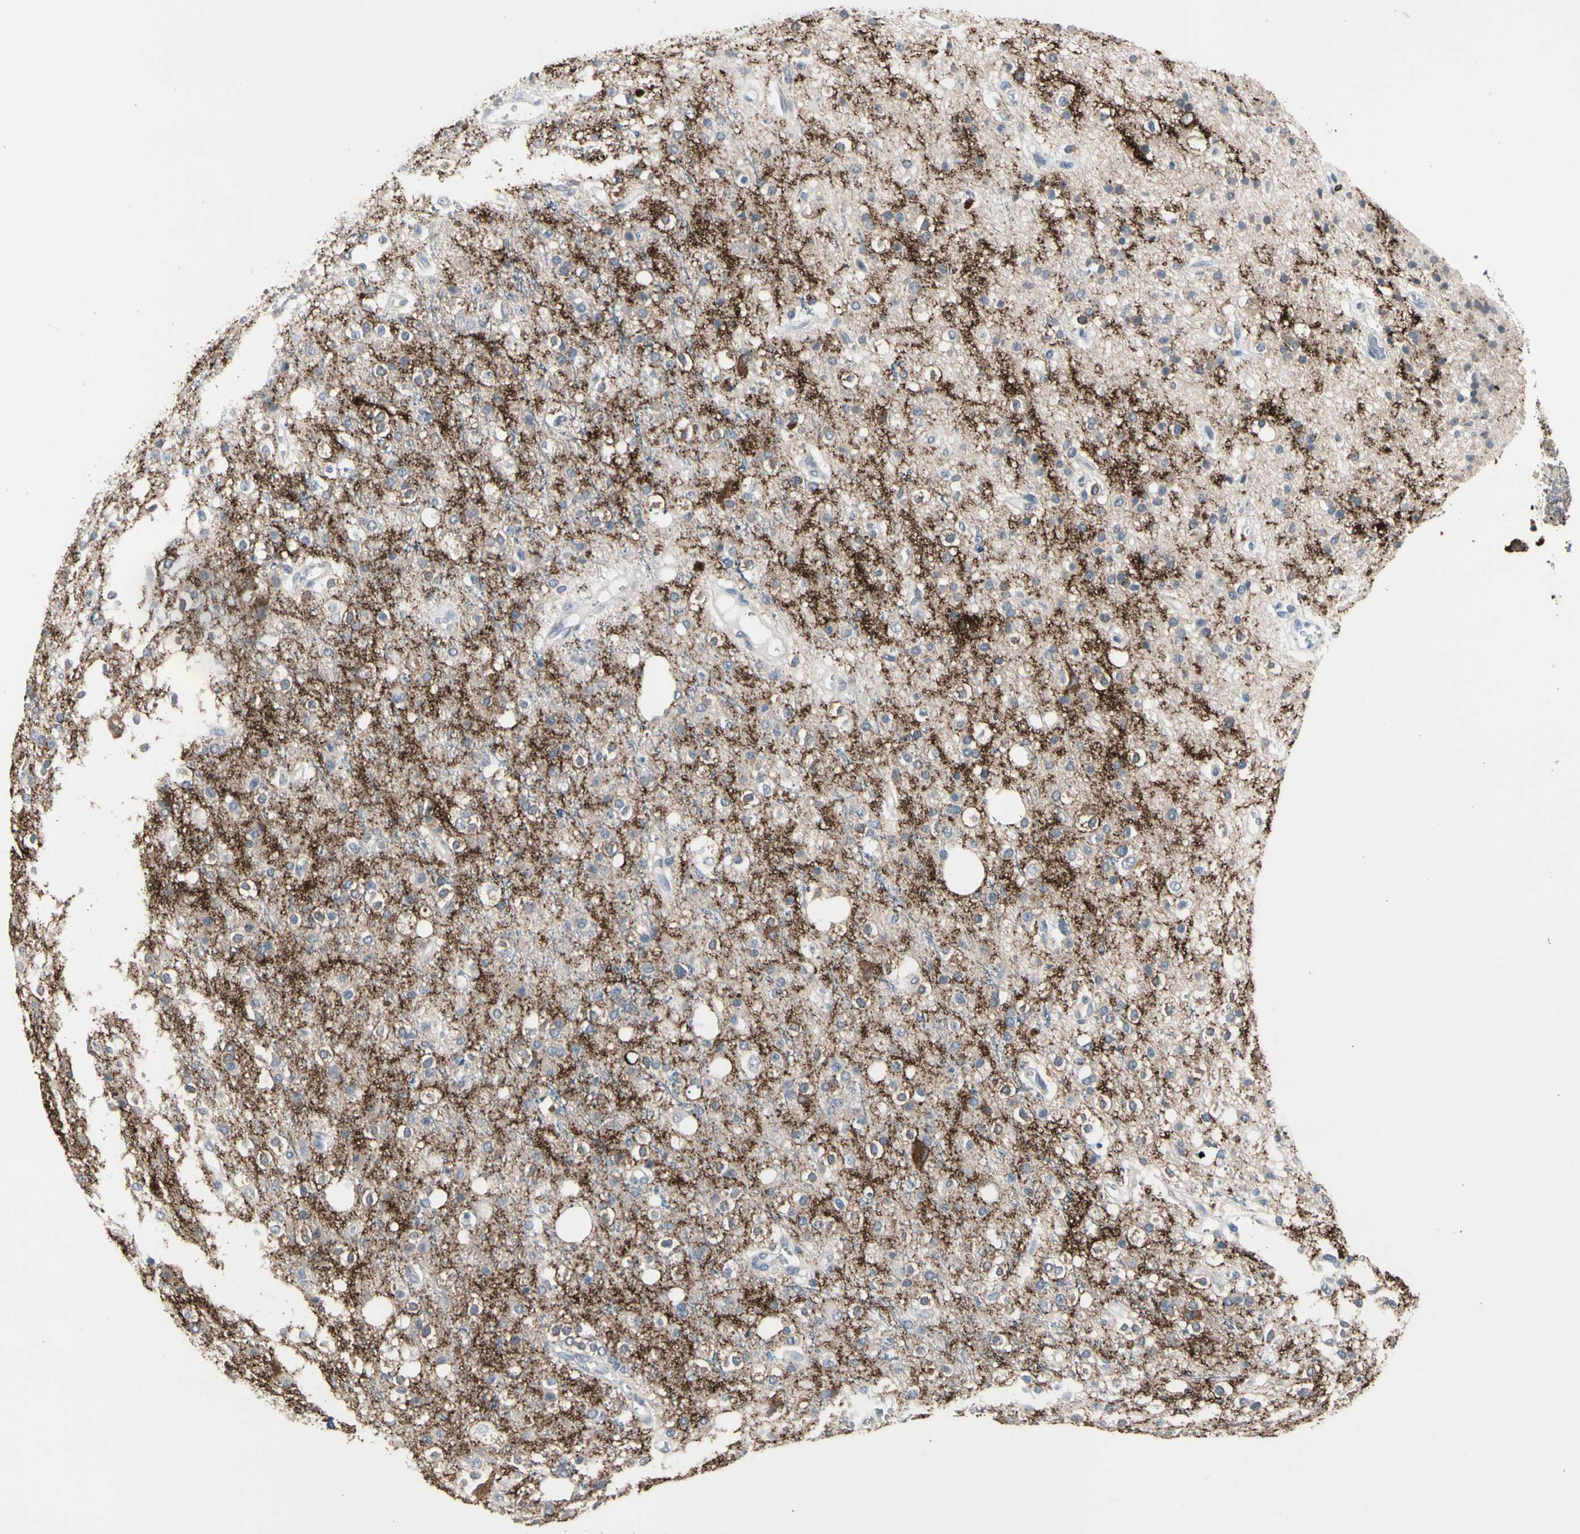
{"staining": {"intensity": "weak", "quantity": "<25%", "location": "cytoplasmic/membranous"}, "tissue": "glioma", "cell_type": "Tumor cells", "image_type": "cancer", "snomed": [{"axis": "morphology", "description": "Glioma, malignant, High grade"}, {"axis": "topography", "description": "Brain"}], "caption": "Tumor cells are negative for protein expression in human glioma.", "gene": "SV2A", "patient": {"sex": "male", "age": 47}}